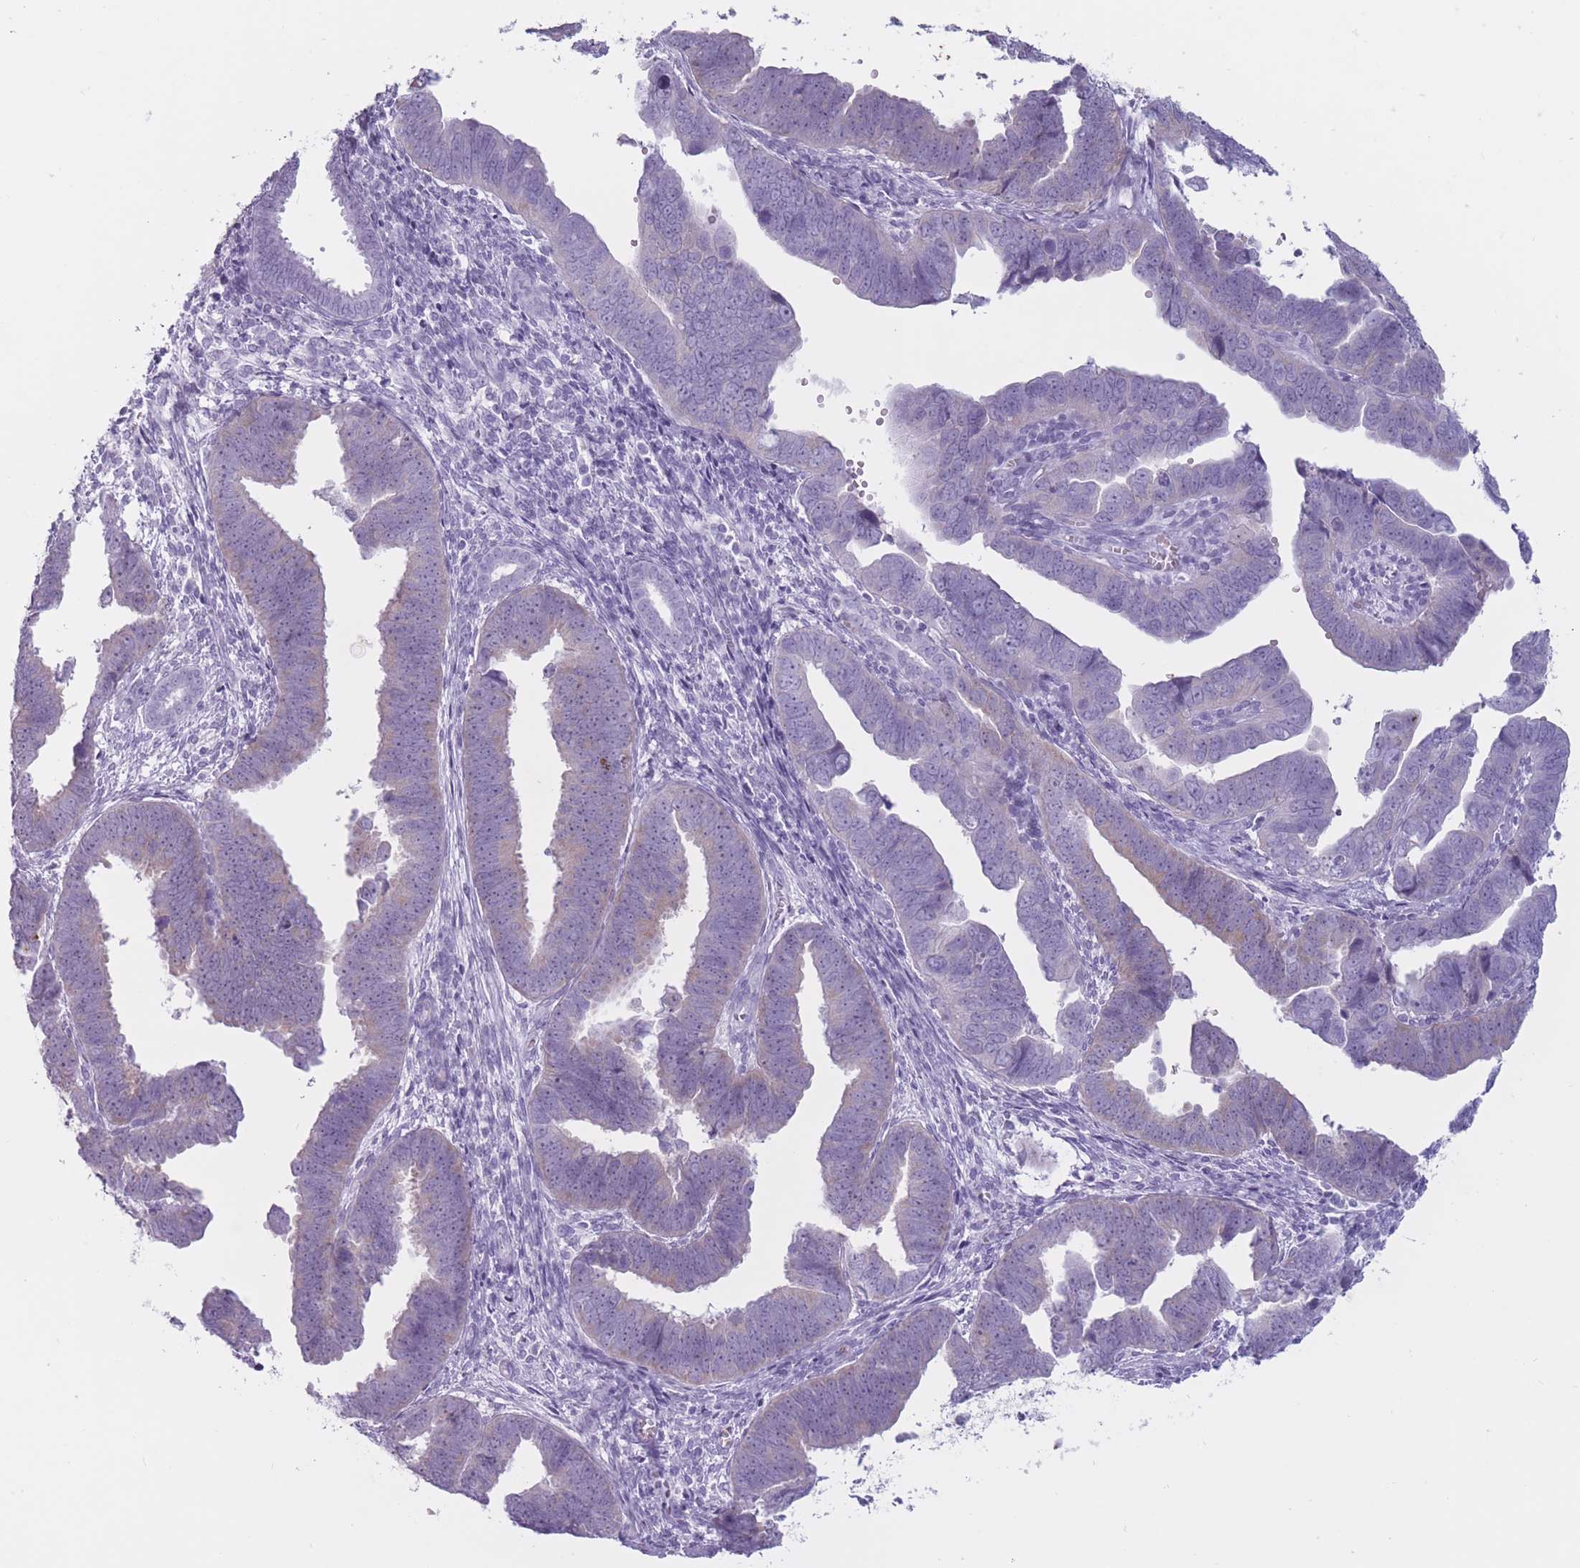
{"staining": {"intensity": "negative", "quantity": "none", "location": "none"}, "tissue": "endometrial cancer", "cell_type": "Tumor cells", "image_type": "cancer", "snomed": [{"axis": "morphology", "description": "Adenocarcinoma, NOS"}, {"axis": "topography", "description": "Endometrium"}], "caption": "Histopathology image shows no protein staining in tumor cells of endometrial adenocarcinoma tissue. Nuclei are stained in blue.", "gene": "PNMA3", "patient": {"sex": "female", "age": 75}}